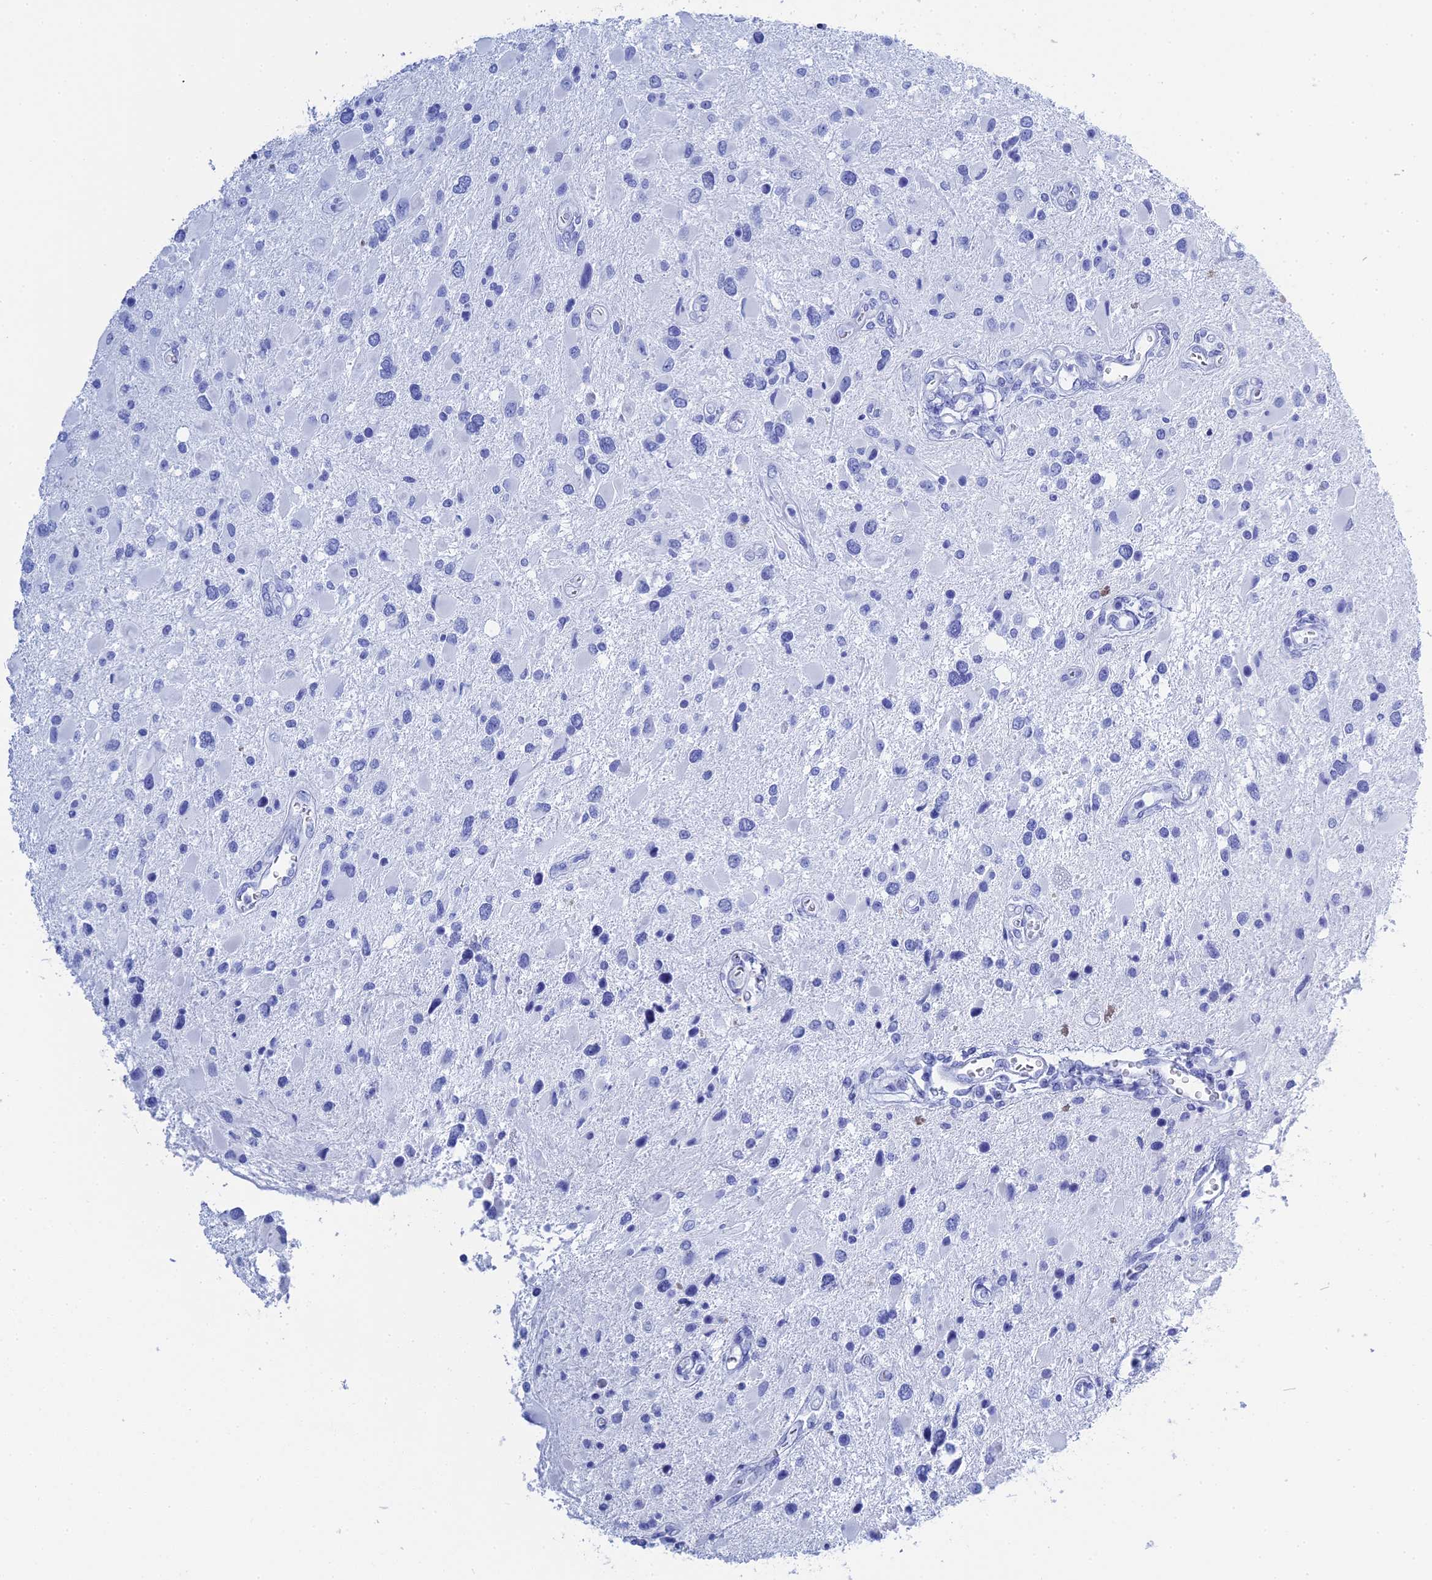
{"staining": {"intensity": "negative", "quantity": "none", "location": "none"}, "tissue": "glioma", "cell_type": "Tumor cells", "image_type": "cancer", "snomed": [{"axis": "morphology", "description": "Glioma, malignant, High grade"}, {"axis": "topography", "description": "Brain"}], "caption": "Tumor cells show no significant protein positivity in malignant high-grade glioma.", "gene": "TEX101", "patient": {"sex": "male", "age": 53}}